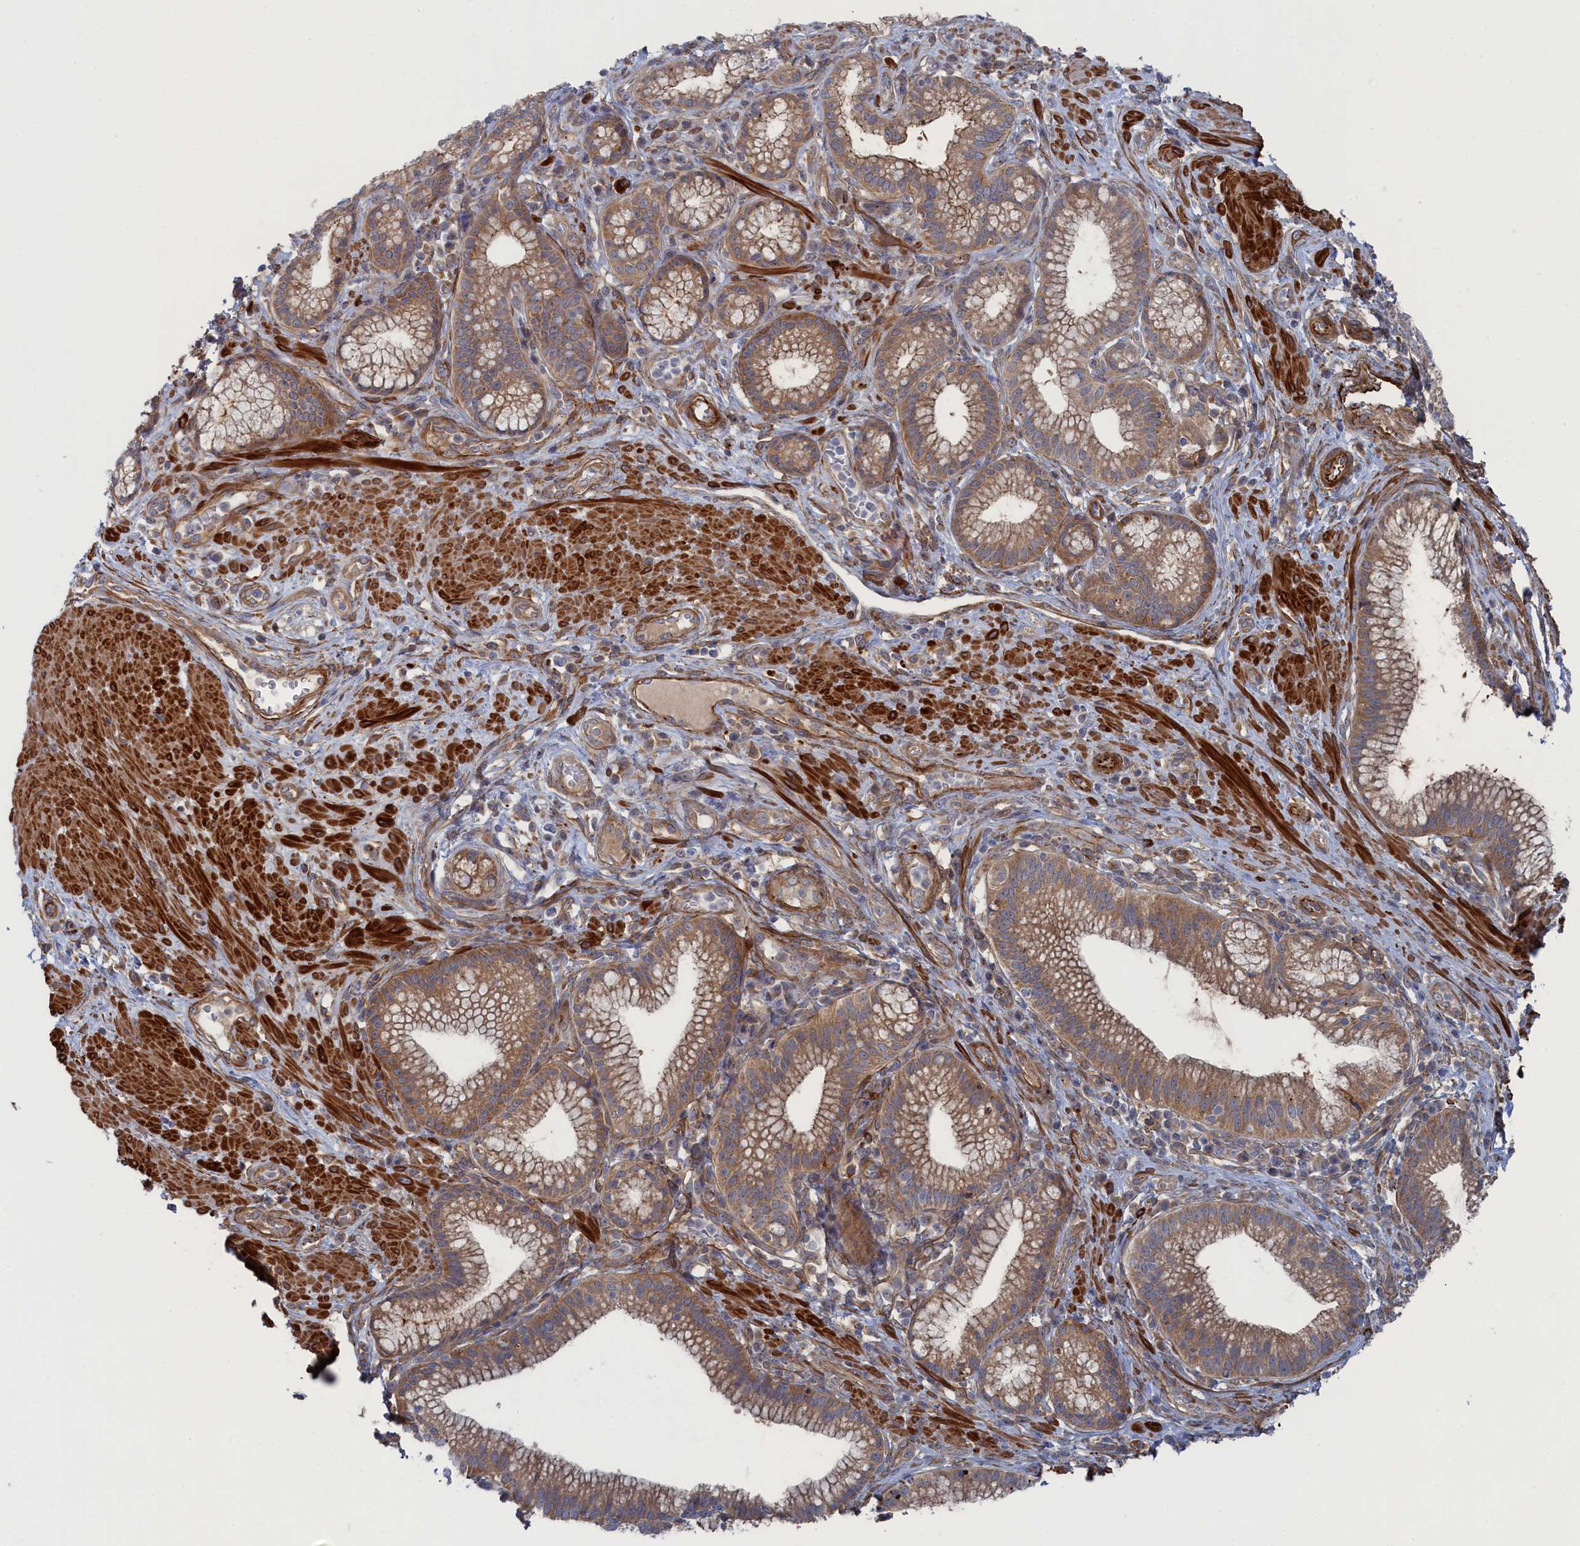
{"staining": {"intensity": "moderate", "quantity": ">75%", "location": "cytoplasmic/membranous"}, "tissue": "pancreatic cancer", "cell_type": "Tumor cells", "image_type": "cancer", "snomed": [{"axis": "morphology", "description": "Adenocarcinoma, NOS"}, {"axis": "topography", "description": "Pancreas"}], "caption": "Immunohistochemical staining of pancreatic cancer (adenocarcinoma) exhibits medium levels of moderate cytoplasmic/membranous expression in about >75% of tumor cells. (DAB IHC with brightfield microscopy, high magnification).", "gene": "FILIP1L", "patient": {"sex": "male", "age": 72}}